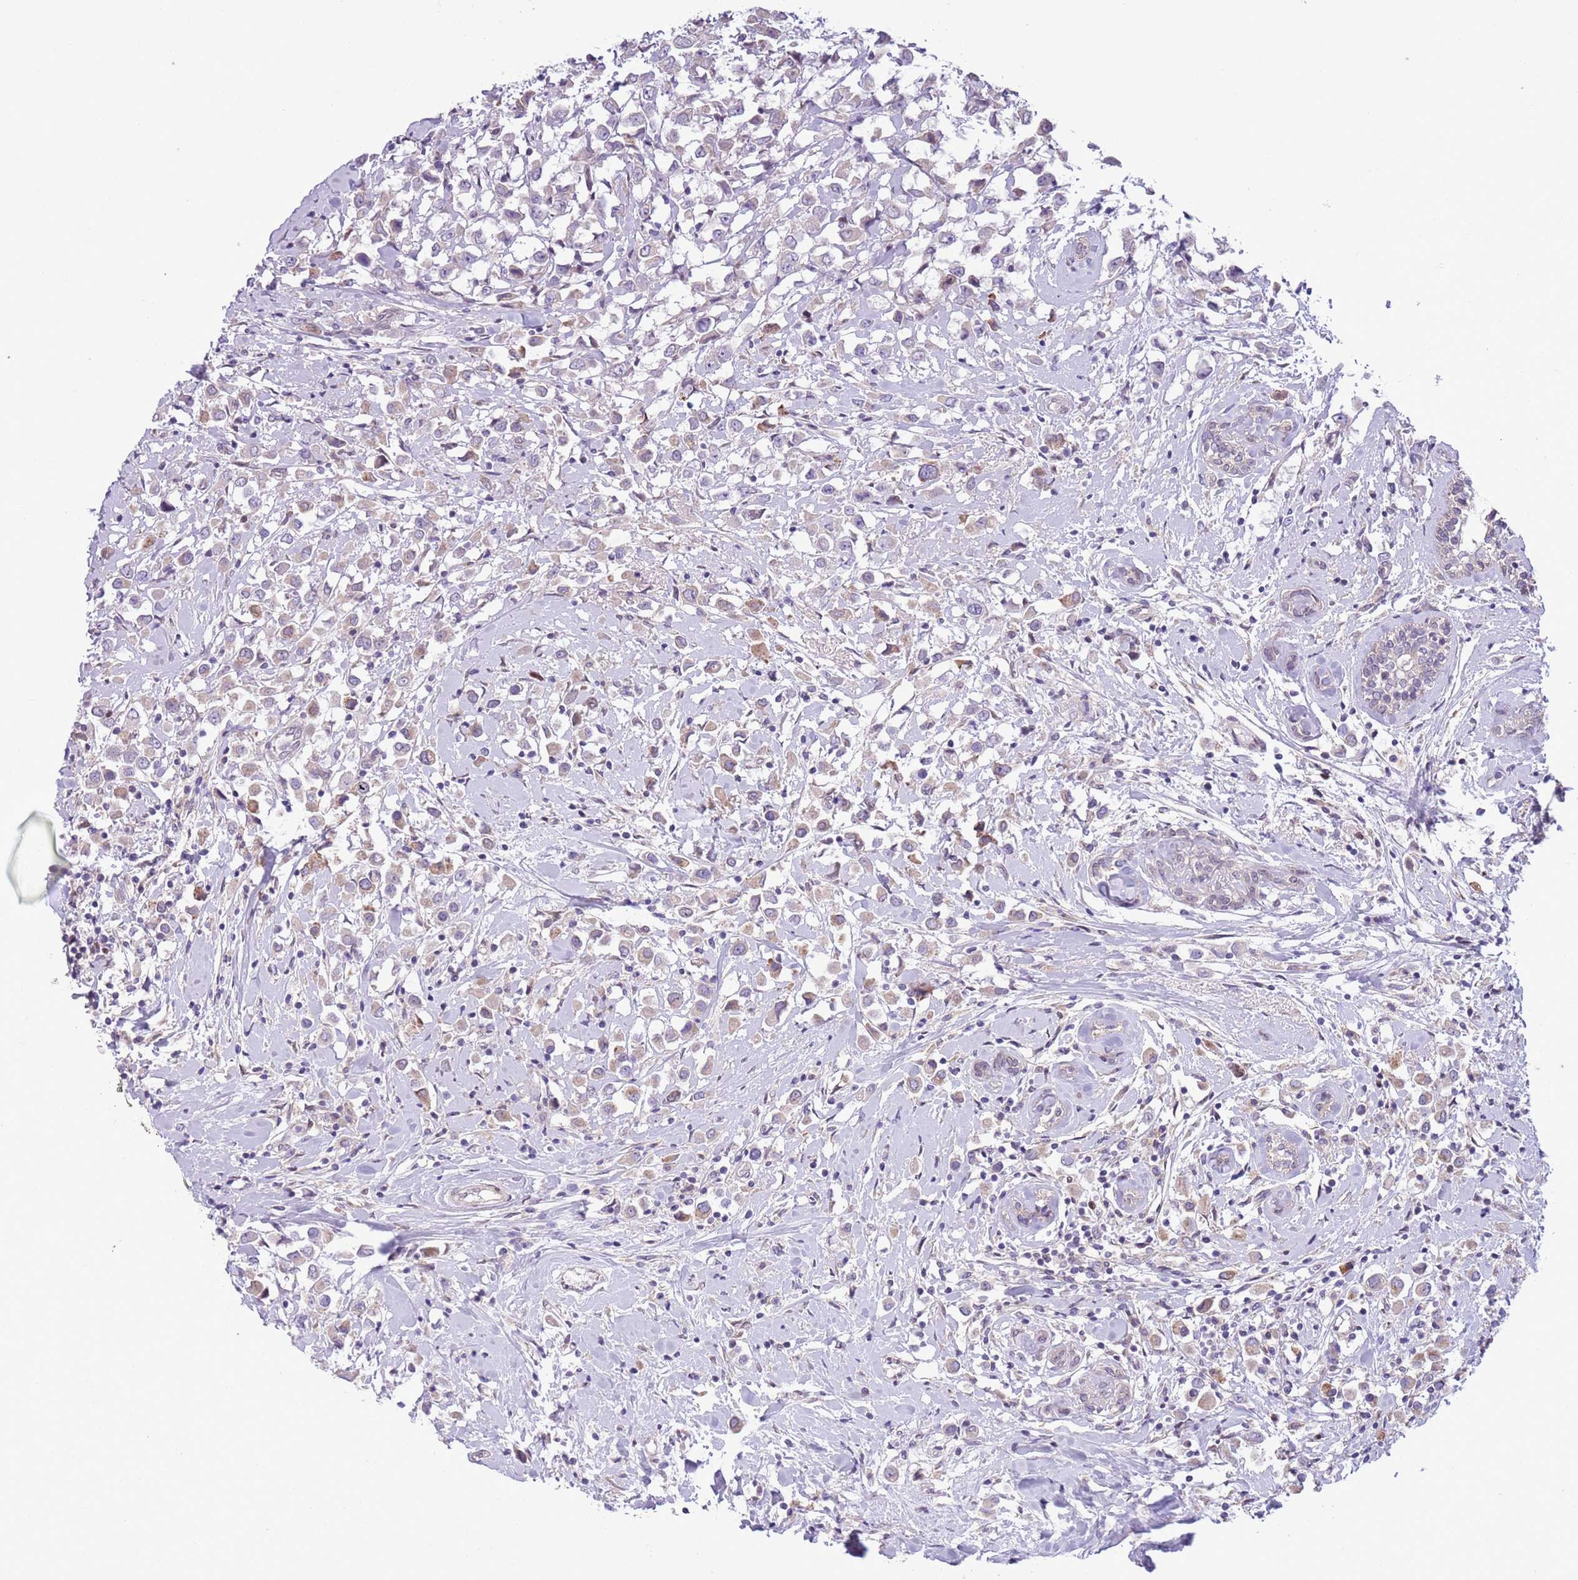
{"staining": {"intensity": "weak", "quantity": "25%-75%", "location": "cytoplasmic/membranous"}, "tissue": "breast cancer", "cell_type": "Tumor cells", "image_type": "cancer", "snomed": [{"axis": "morphology", "description": "Duct carcinoma"}, {"axis": "topography", "description": "Breast"}], "caption": "Immunohistochemical staining of breast invasive ductal carcinoma exhibits weak cytoplasmic/membranous protein positivity in approximately 25%-75% of tumor cells.", "gene": "CCND2", "patient": {"sex": "female", "age": 87}}